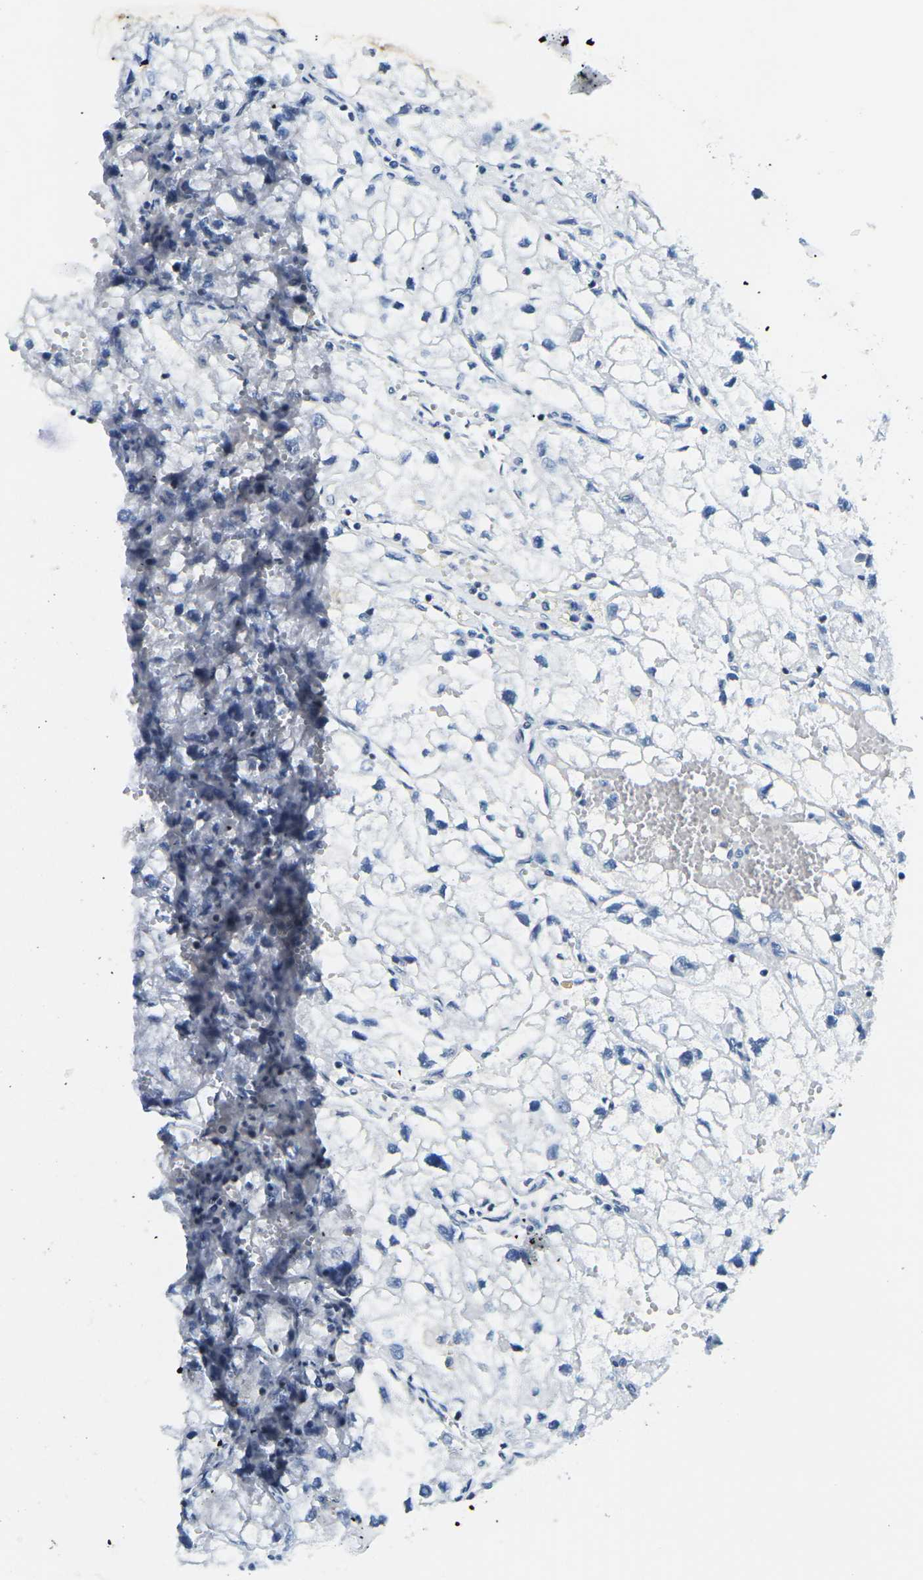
{"staining": {"intensity": "negative", "quantity": "none", "location": "none"}, "tissue": "renal cancer", "cell_type": "Tumor cells", "image_type": "cancer", "snomed": [{"axis": "morphology", "description": "Adenocarcinoma, NOS"}, {"axis": "topography", "description": "Kidney"}], "caption": "Human renal adenocarcinoma stained for a protein using immunohistochemistry displays no staining in tumor cells.", "gene": "PRPF8", "patient": {"sex": "female", "age": 70}}